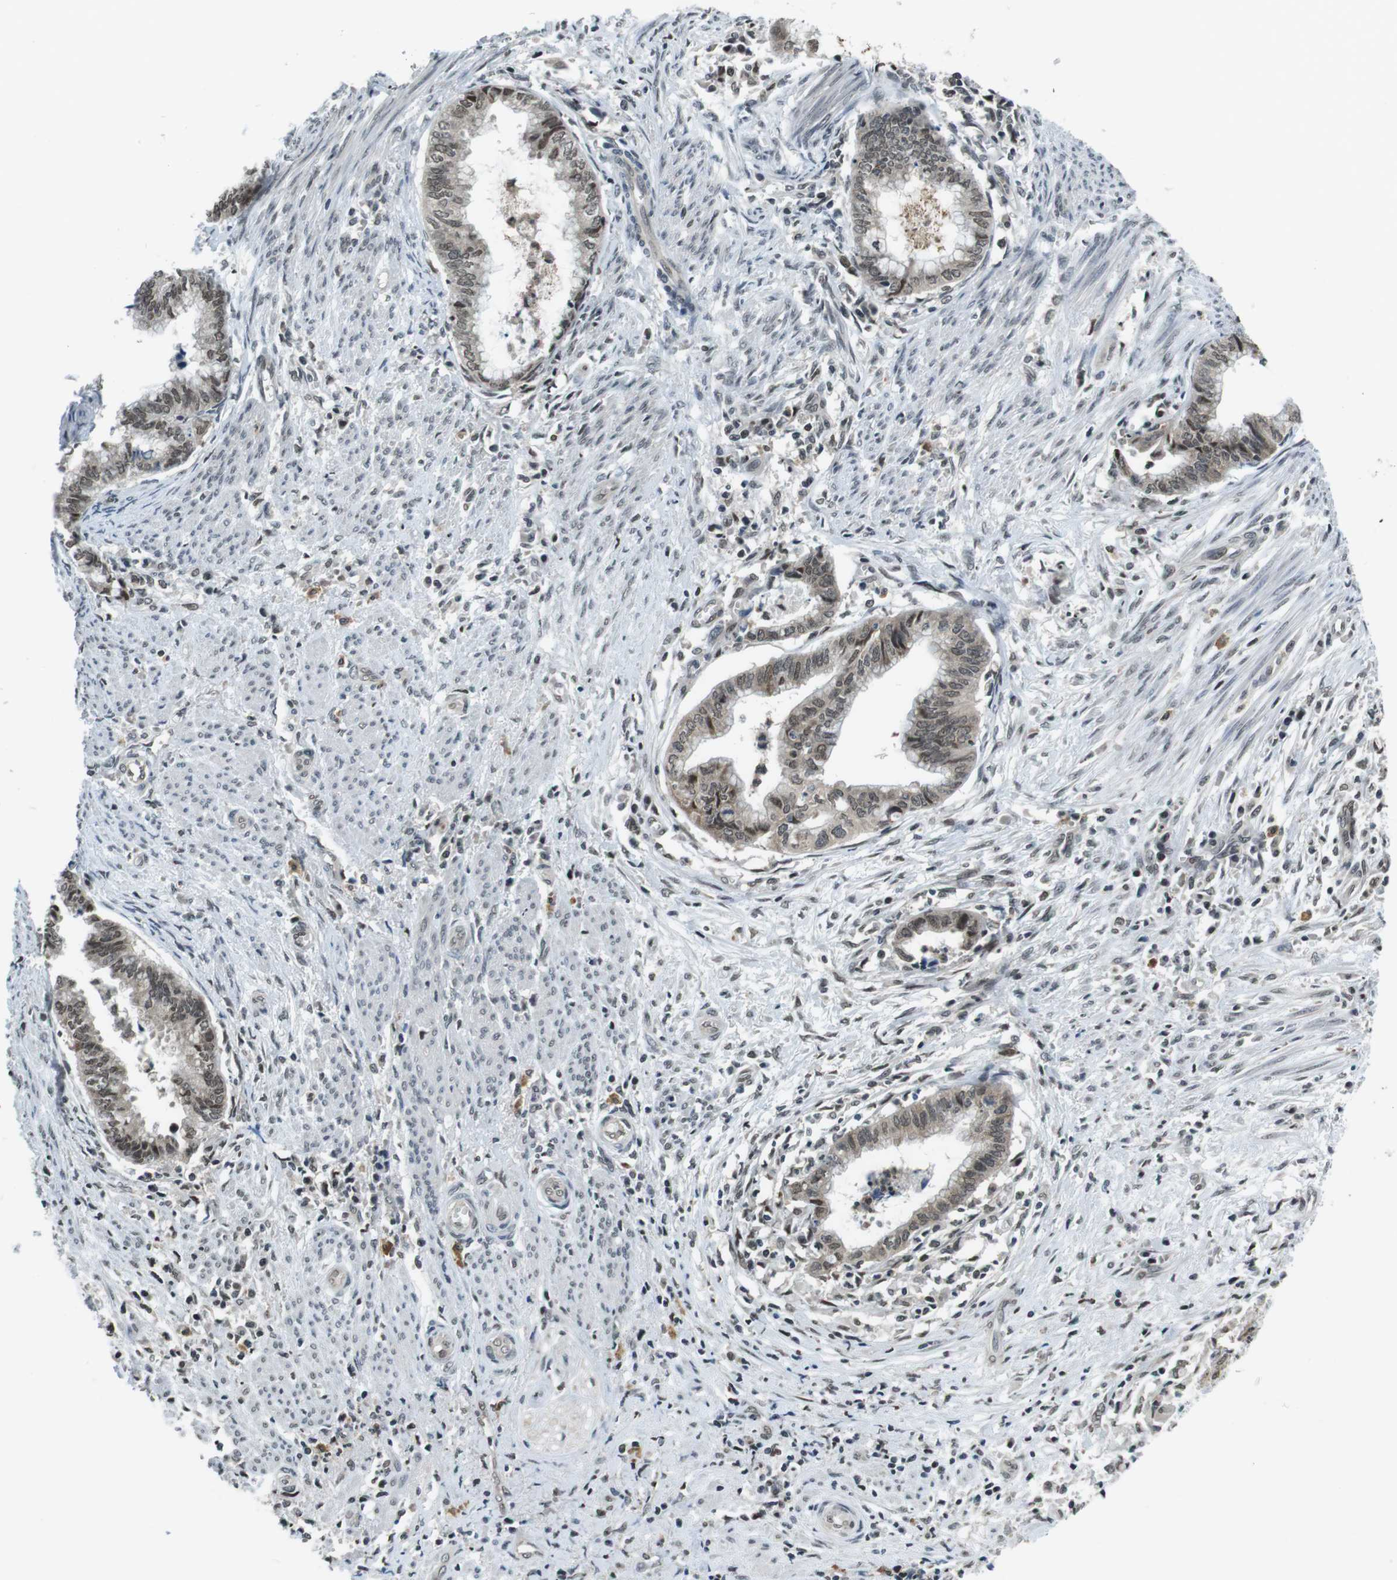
{"staining": {"intensity": "weak", "quantity": ">75%", "location": "cytoplasmic/membranous,nuclear"}, "tissue": "endometrial cancer", "cell_type": "Tumor cells", "image_type": "cancer", "snomed": [{"axis": "morphology", "description": "Necrosis, NOS"}, {"axis": "morphology", "description": "Adenocarcinoma, NOS"}, {"axis": "topography", "description": "Endometrium"}], "caption": "There is low levels of weak cytoplasmic/membranous and nuclear expression in tumor cells of endometrial cancer, as demonstrated by immunohistochemical staining (brown color).", "gene": "NEK4", "patient": {"sex": "female", "age": 79}}